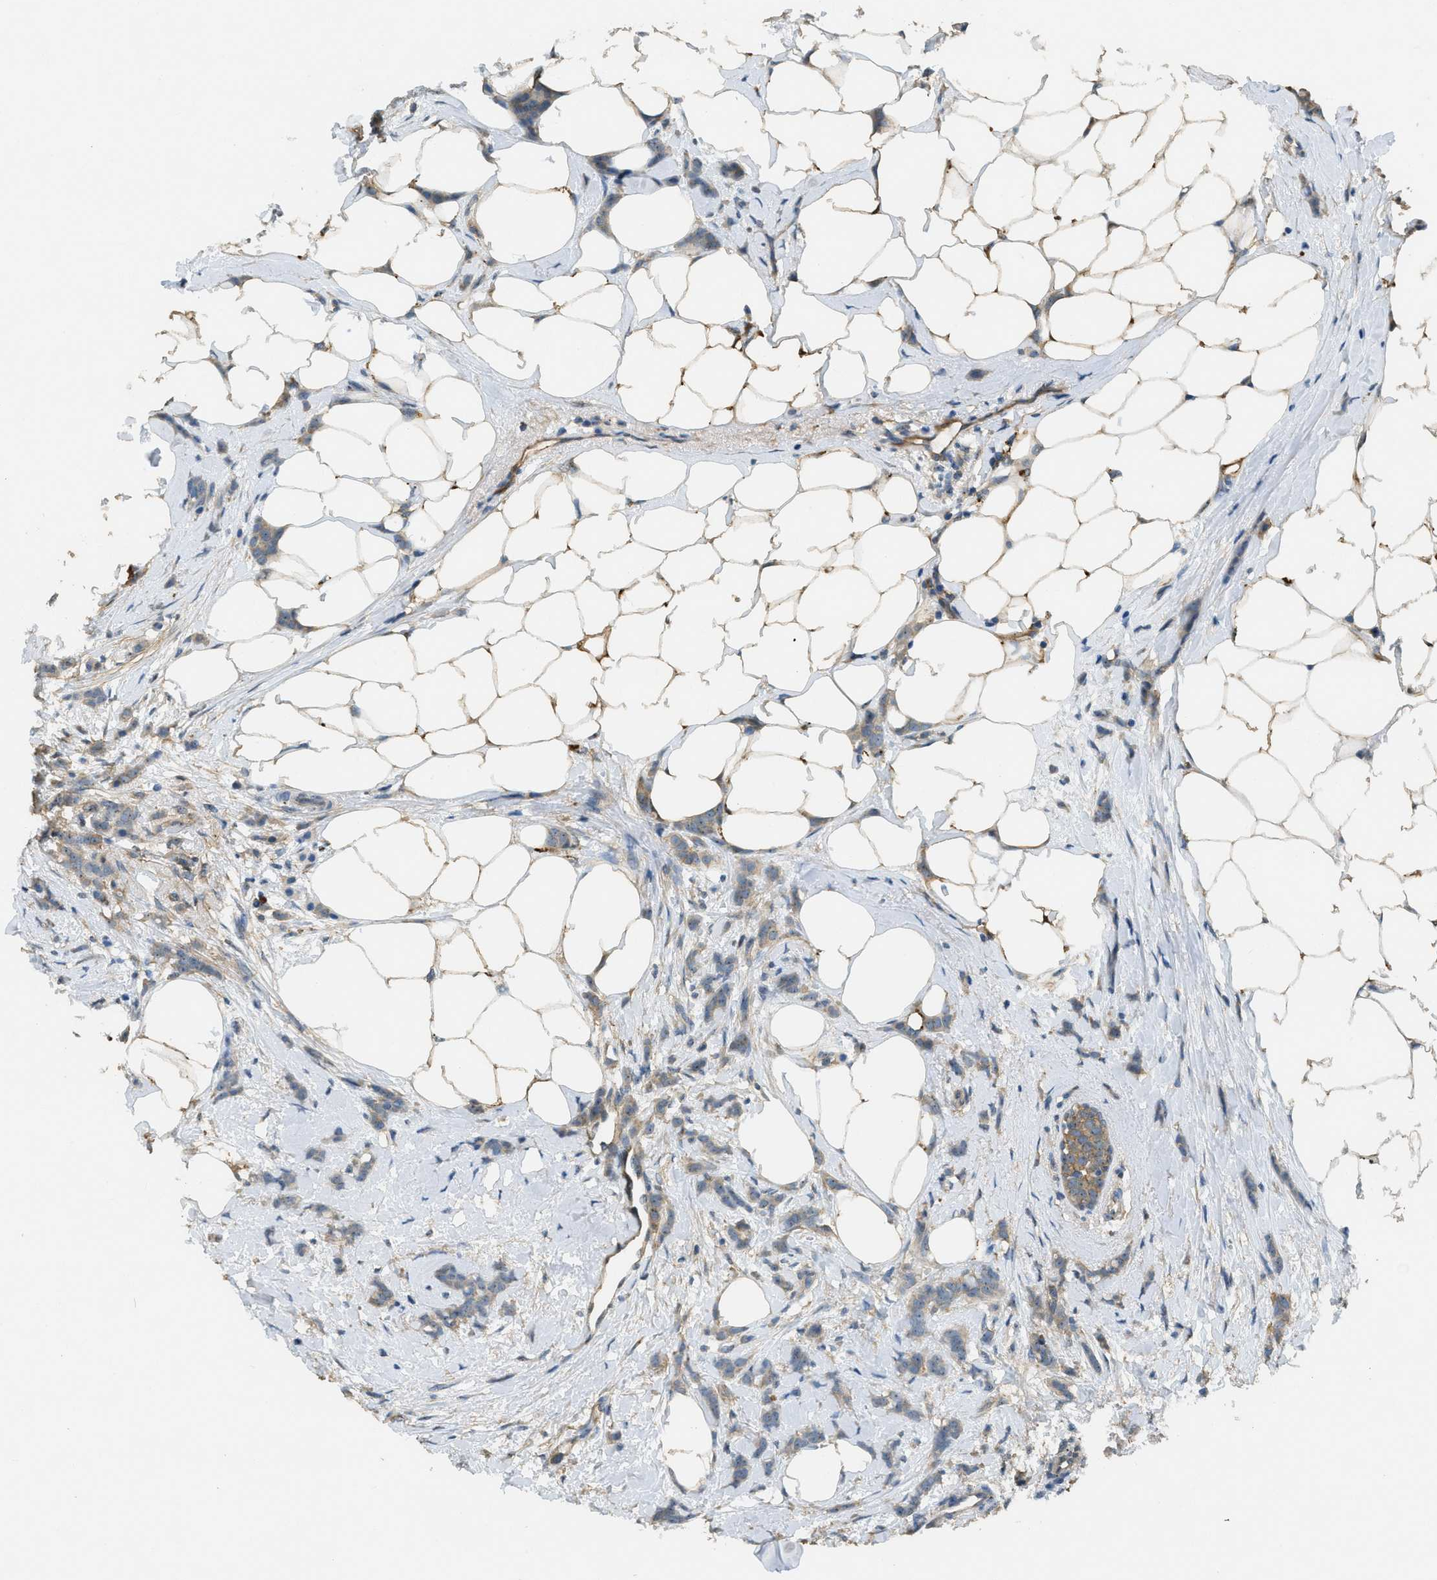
{"staining": {"intensity": "weak", "quantity": ">75%", "location": "cytoplasmic/membranous,nuclear"}, "tissue": "breast cancer", "cell_type": "Tumor cells", "image_type": "cancer", "snomed": [{"axis": "morphology", "description": "Lobular carcinoma, in situ"}, {"axis": "morphology", "description": "Lobular carcinoma"}, {"axis": "topography", "description": "Breast"}], "caption": "Approximately >75% of tumor cells in human breast cancer (lobular carcinoma) show weak cytoplasmic/membranous and nuclear protein positivity as visualized by brown immunohistochemical staining.", "gene": "OSMR", "patient": {"sex": "female", "age": 41}}